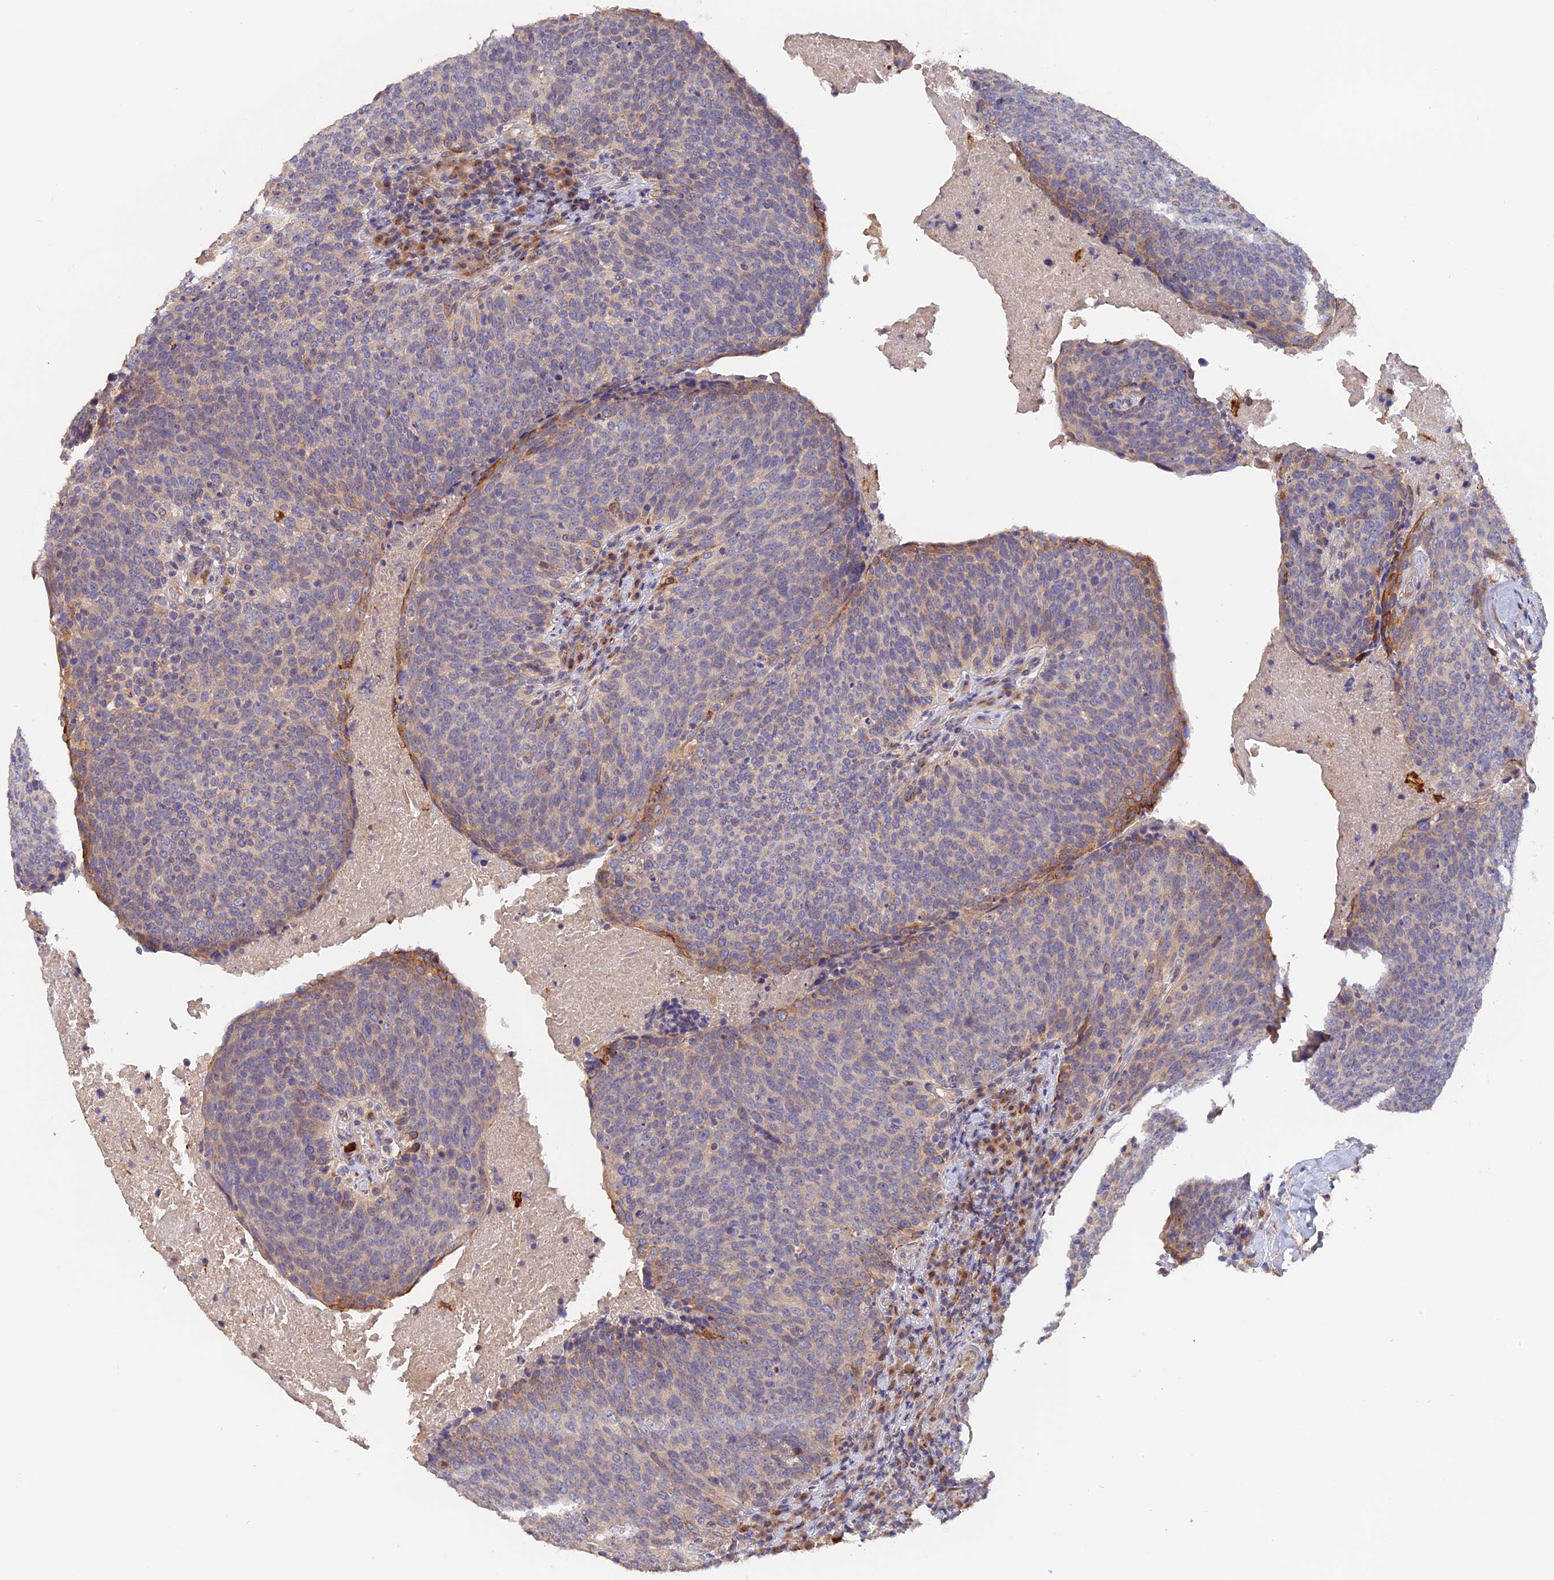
{"staining": {"intensity": "moderate", "quantity": "<25%", "location": "cytoplasmic/membranous"}, "tissue": "head and neck cancer", "cell_type": "Tumor cells", "image_type": "cancer", "snomed": [{"axis": "morphology", "description": "Squamous cell carcinoma, NOS"}, {"axis": "morphology", "description": "Squamous cell carcinoma, metastatic, NOS"}, {"axis": "topography", "description": "Lymph node"}, {"axis": "topography", "description": "Head-Neck"}], "caption": "Moderate cytoplasmic/membranous staining for a protein is seen in about <25% of tumor cells of head and neck cancer using immunohistochemistry.", "gene": "TANGO6", "patient": {"sex": "male", "age": 62}}